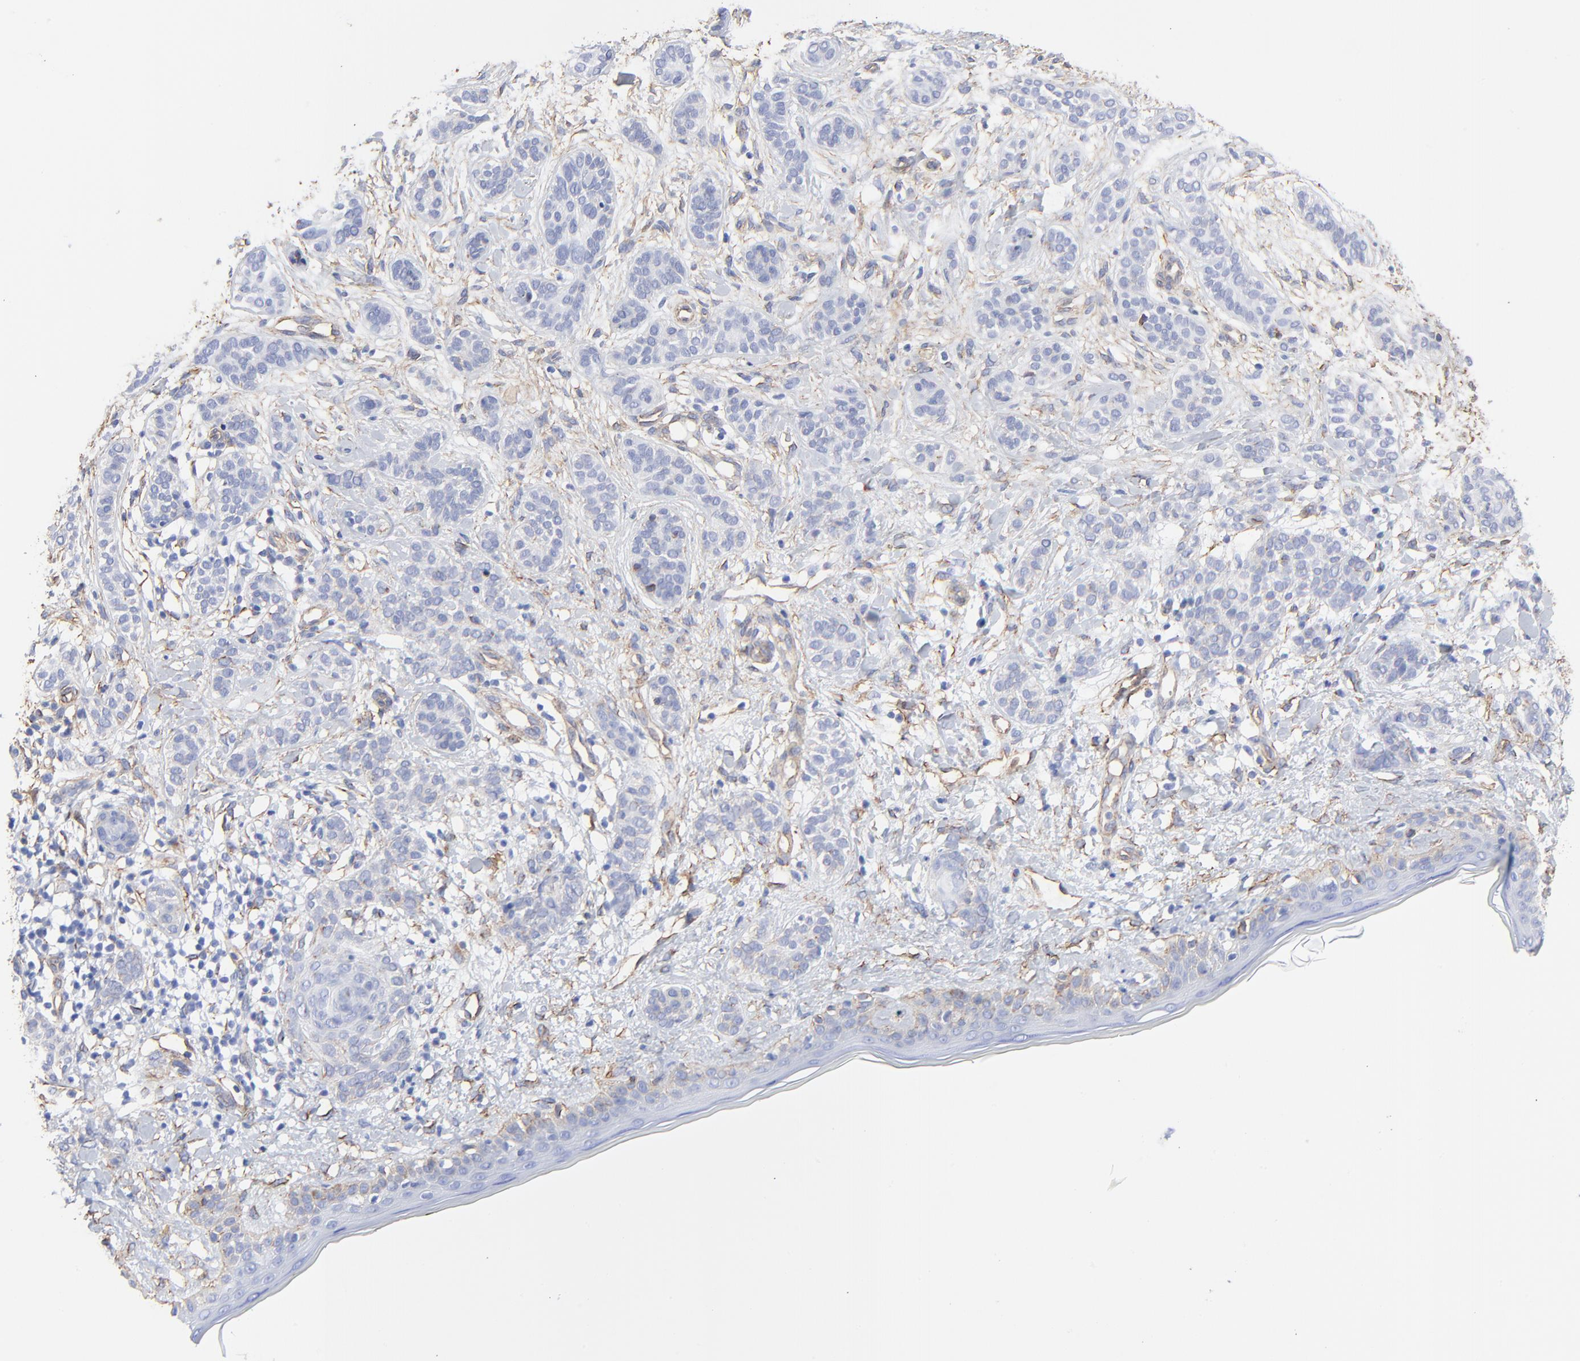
{"staining": {"intensity": "negative", "quantity": "none", "location": "none"}, "tissue": "skin cancer", "cell_type": "Tumor cells", "image_type": "cancer", "snomed": [{"axis": "morphology", "description": "Normal tissue, NOS"}, {"axis": "morphology", "description": "Basal cell carcinoma"}, {"axis": "topography", "description": "Skin"}], "caption": "The immunohistochemistry (IHC) image has no significant expression in tumor cells of skin basal cell carcinoma tissue.", "gene": "CAV1", "patient": {"sex": "male", "age": 63}}